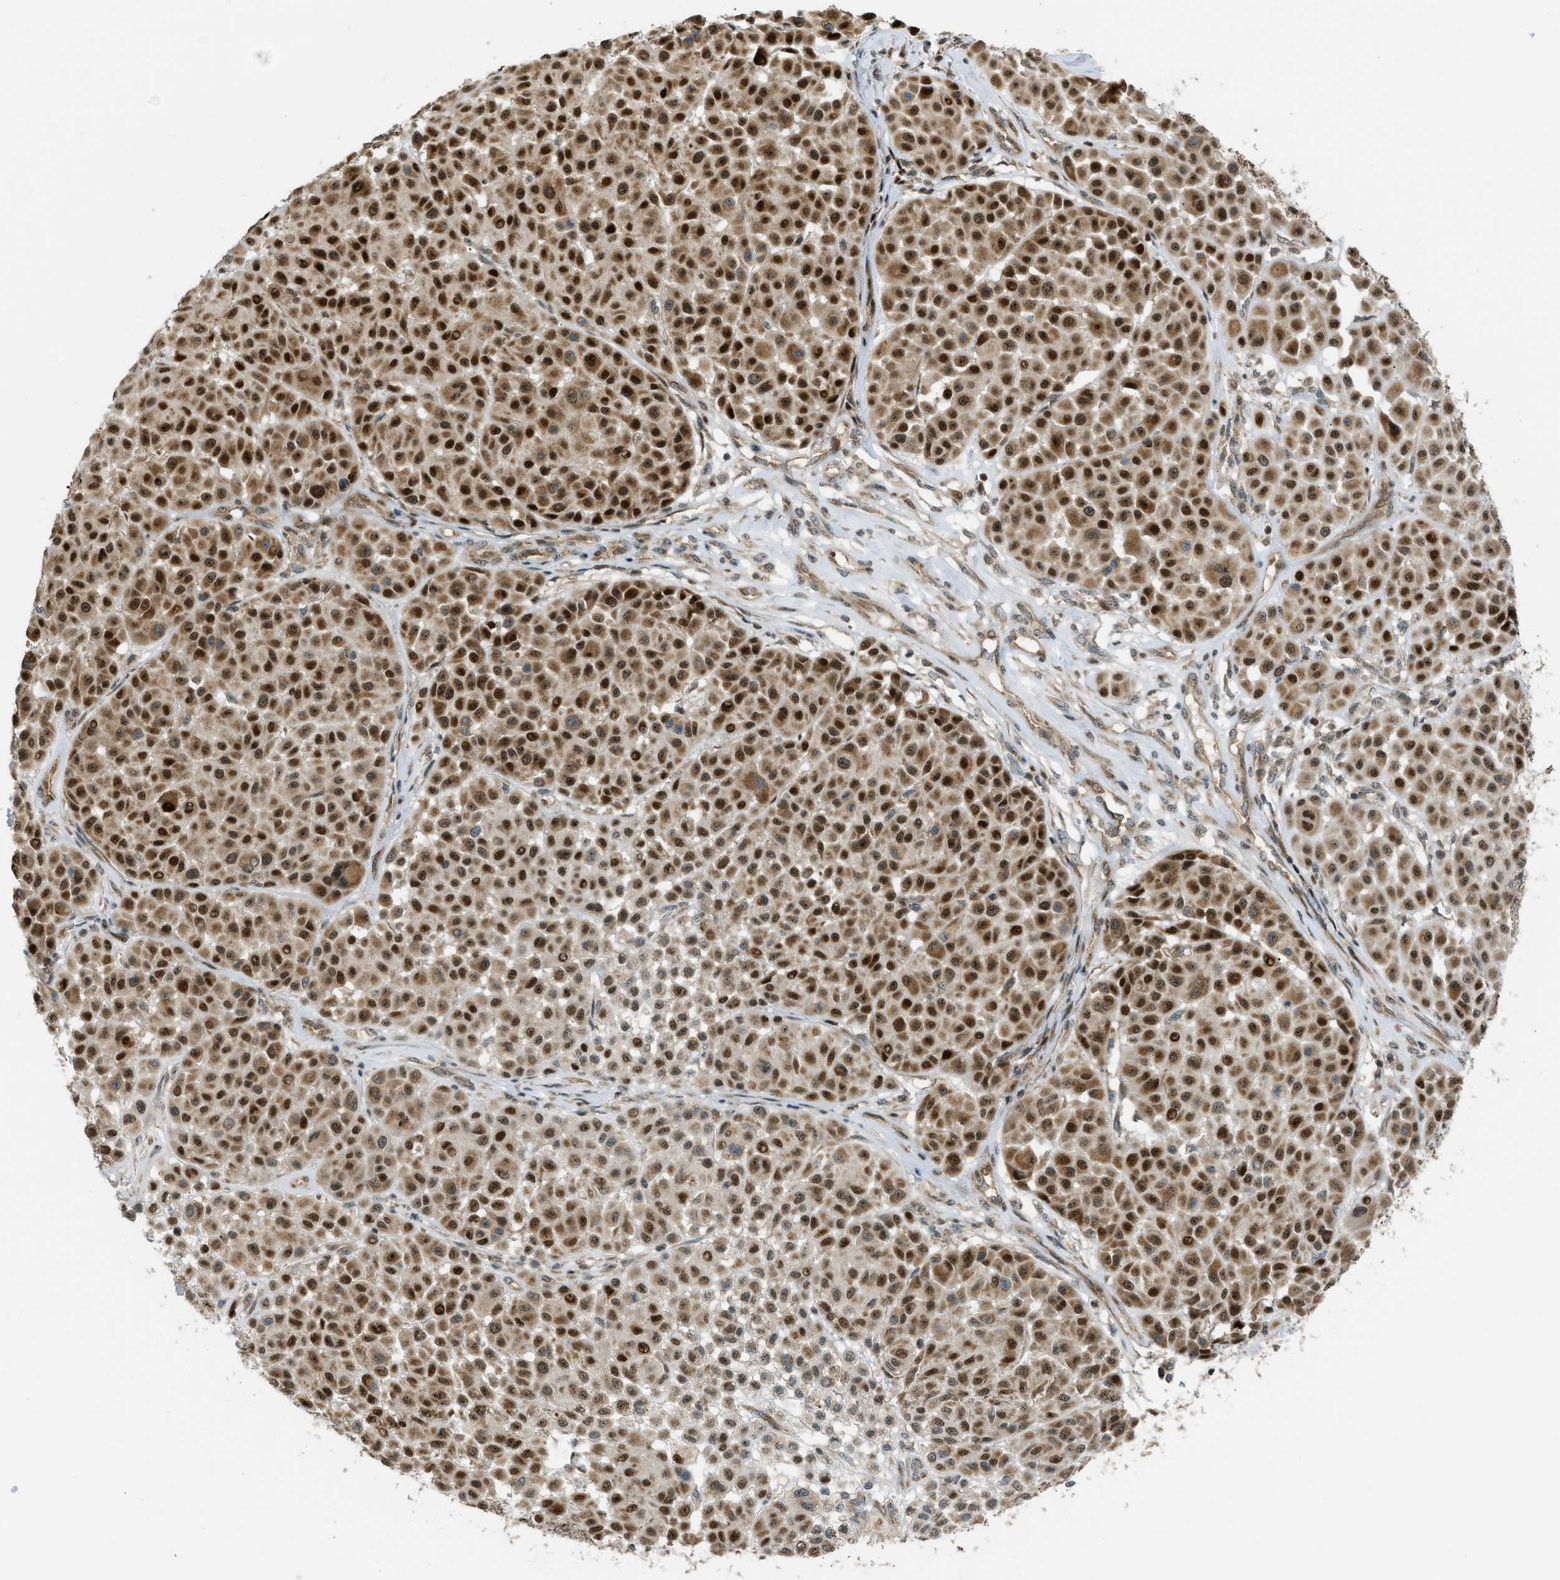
{"staining": {"intensity": "strong", "quantity": ">75%", "location": "cytoplasmic/membranous,nuclear"}, "tissue": "melanoma", "cell_type": "Tumor cells", "image_type": "cancer", "snomed": [{"axis": "morphology", "description": "Malignant melanoma, Metastatic site"}, {"axis": "topography", "description": "Soft tissue"}], "caption": "The histopathology image shows a brown stain indicating the presence of a protein in the cytoplasmic/membranous and nuclear of tumor cells in melanoma.", "gene": "CCDC186", "patient": {"sex": "male", "age": 41}}